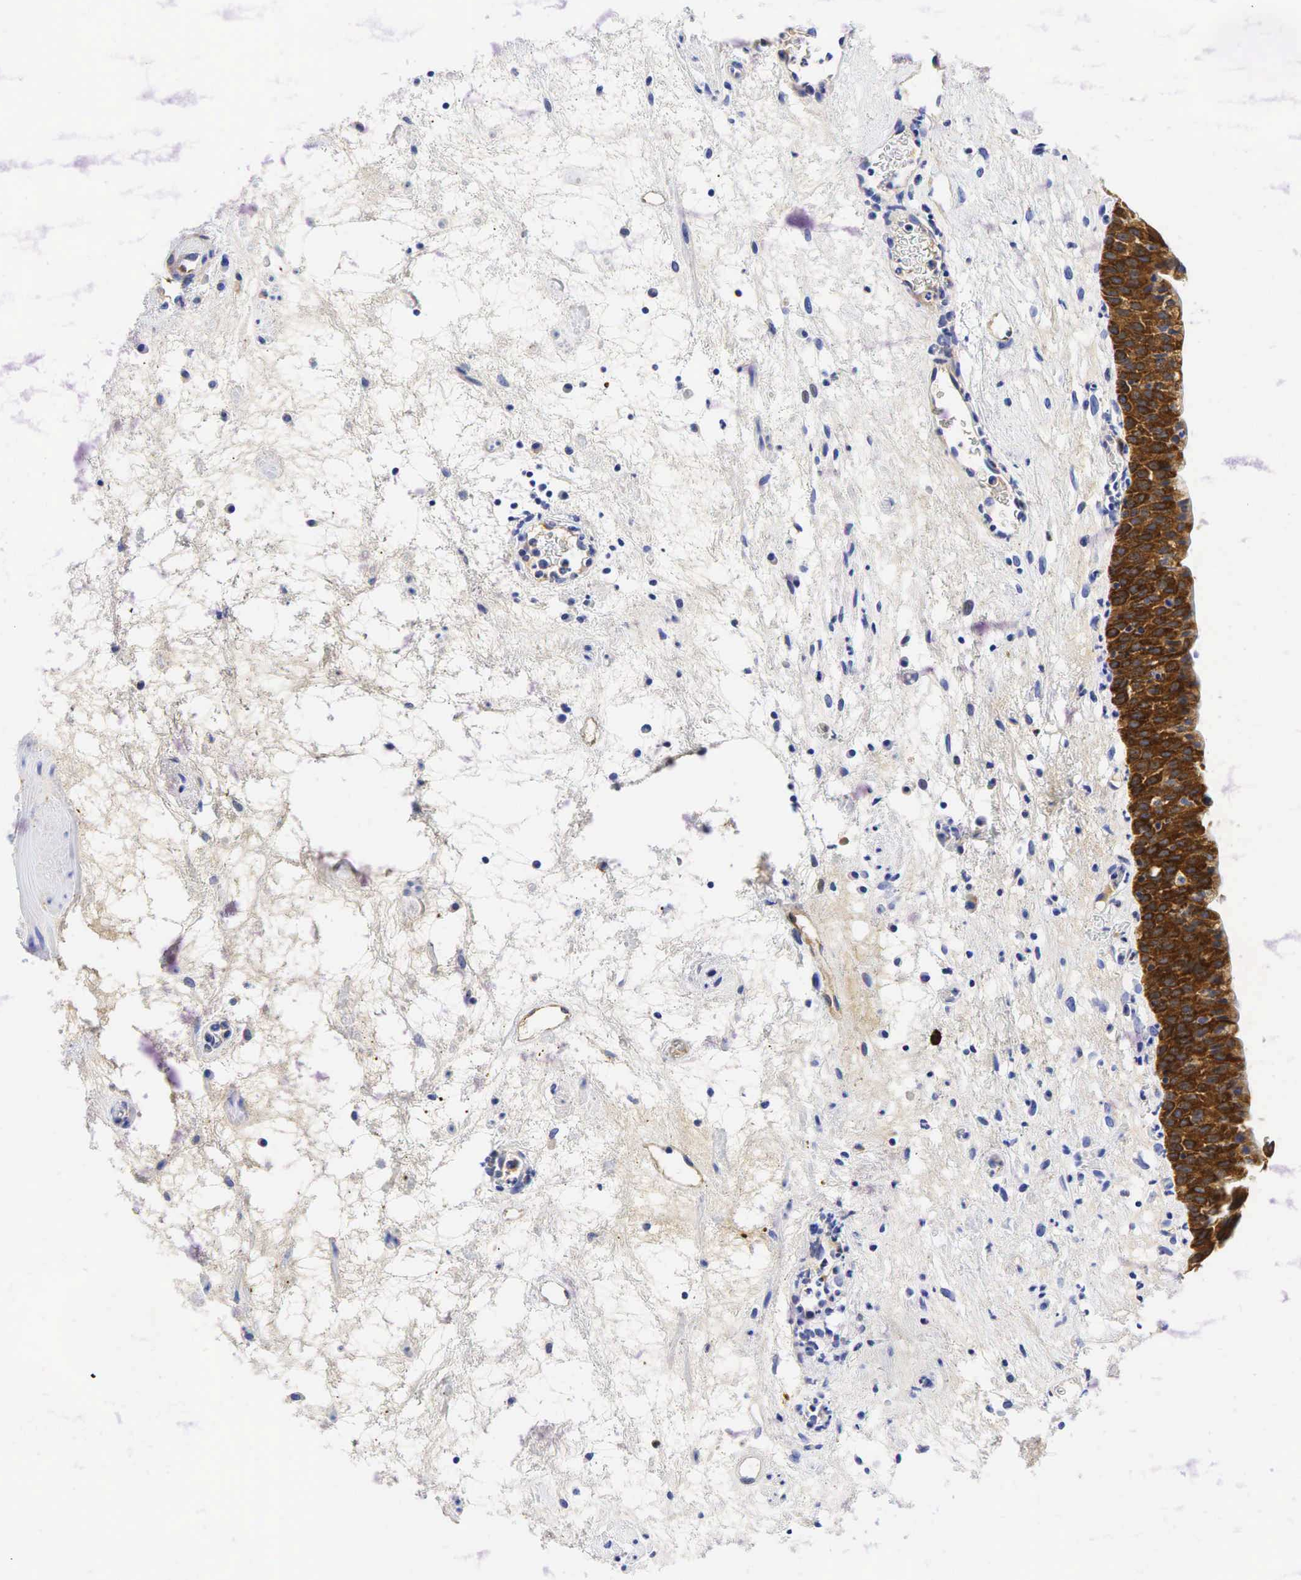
{"staining": {"intensity": "moderate", "quantity": "25%-75%", "location": "cytoplasmic/membranous"}, "tissue": "urinary bladder", "cell_type": "Urothelial cells", "image_type": "normal", "snomed": [{"axis": "morphology", "description": "Normal tissue, NOS"}, {"axis": "topography", "description": "Urinary bladder"}], "caption": "Urinary bladder stained for a protein (brown) exhibits moderate cytoplasmic/membranous positive expression in about 25%-75% of urothelial cells.", "gene": "TNFRSF8", "patient": {"sex": "male", "age": 48}}